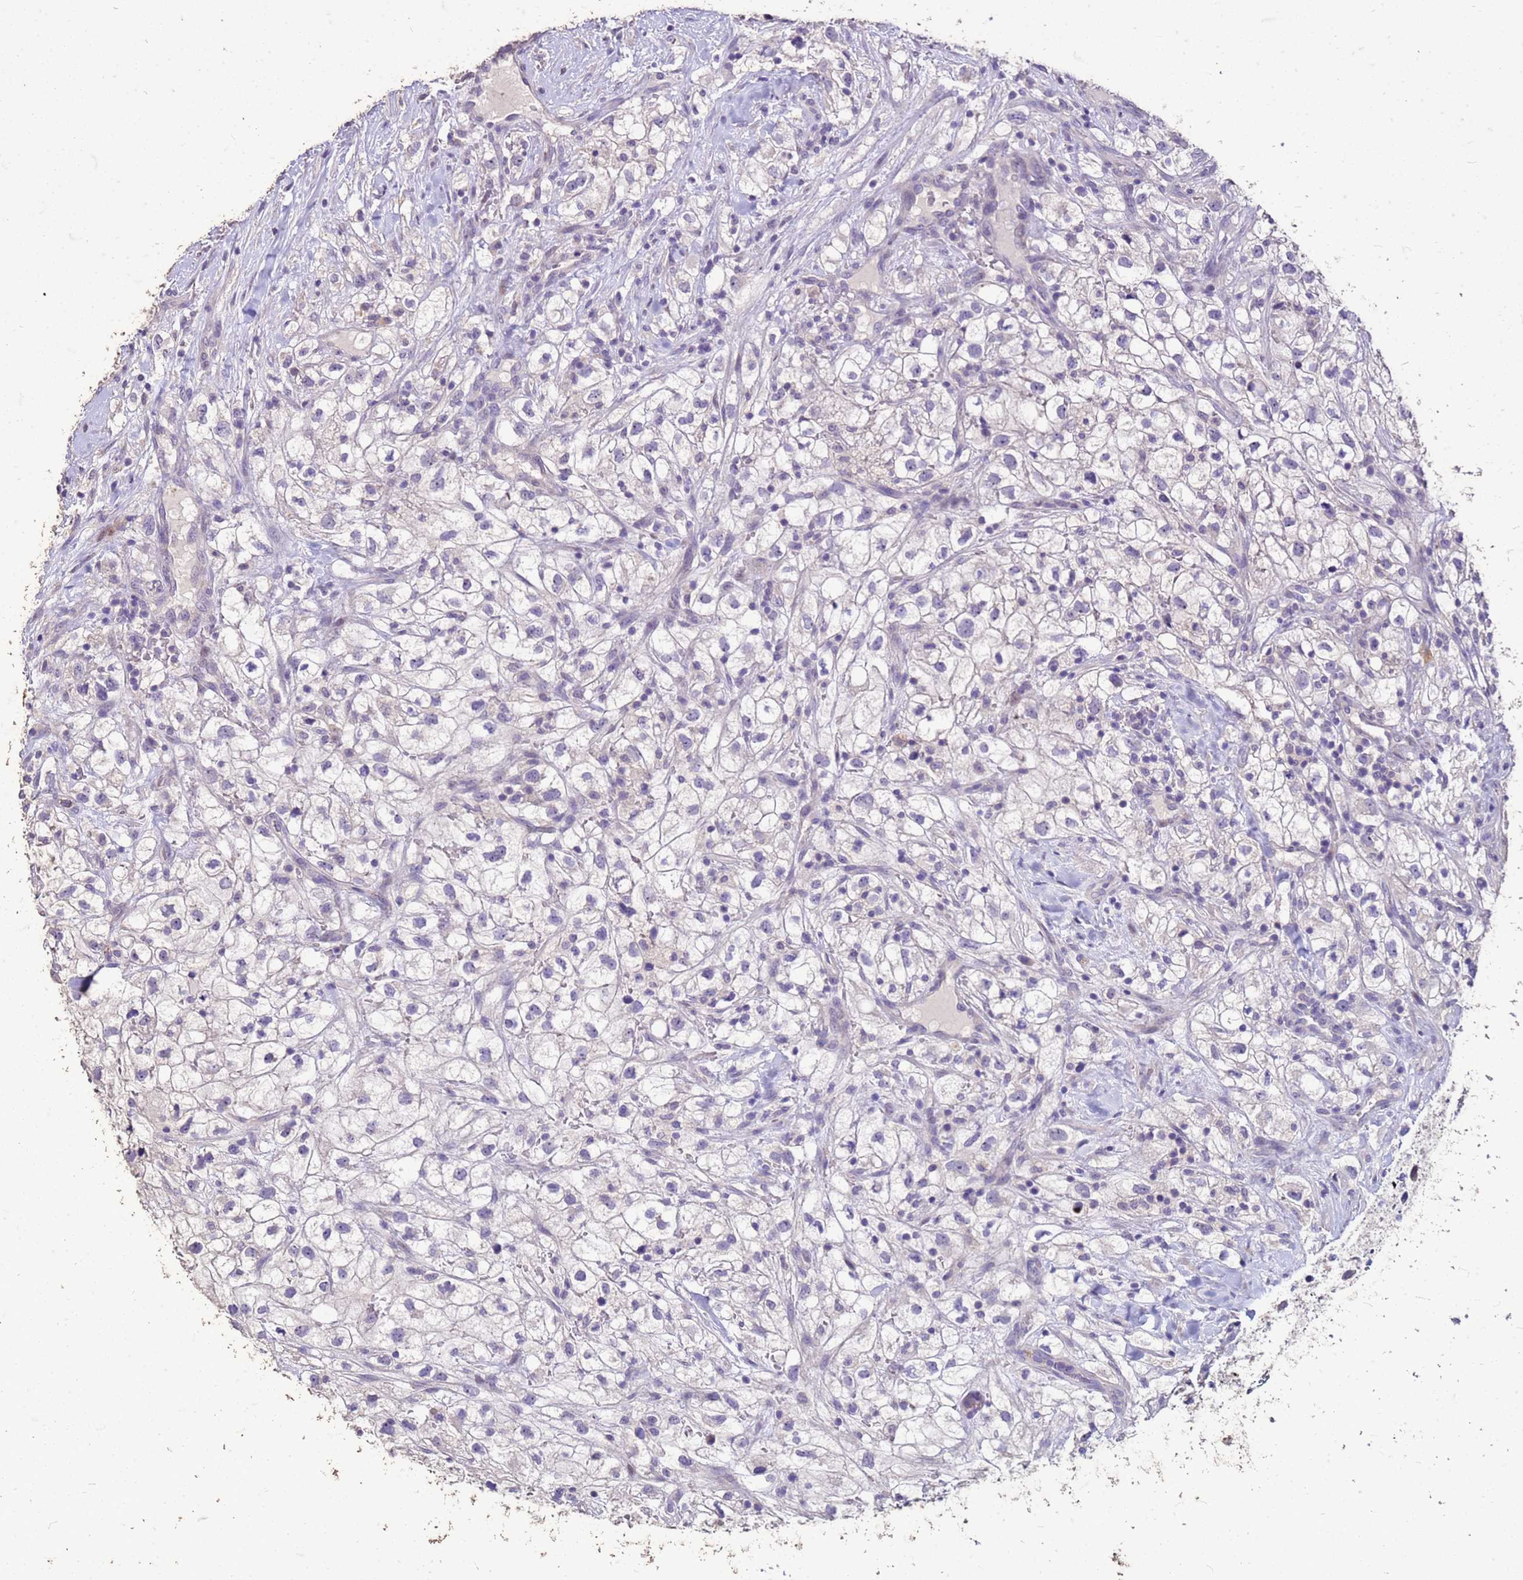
{"staining": {"intensity": "negative", "quantity": "none", "location": "none"}, "tissue": "renal cancer", "cell_type": "Tumor cells", "image_type": "cancer", "snomed": [{"axis": "morphology", "description": "Adenocarcinoma, NOS"}, {"axis": "topography", "description": "Kidney"}], "caption": "Tumor cells show no significant expression in adenocarcinoma (renal).", "gene": "FAM184B", "patient": {"sex": "male", "age": 59}}